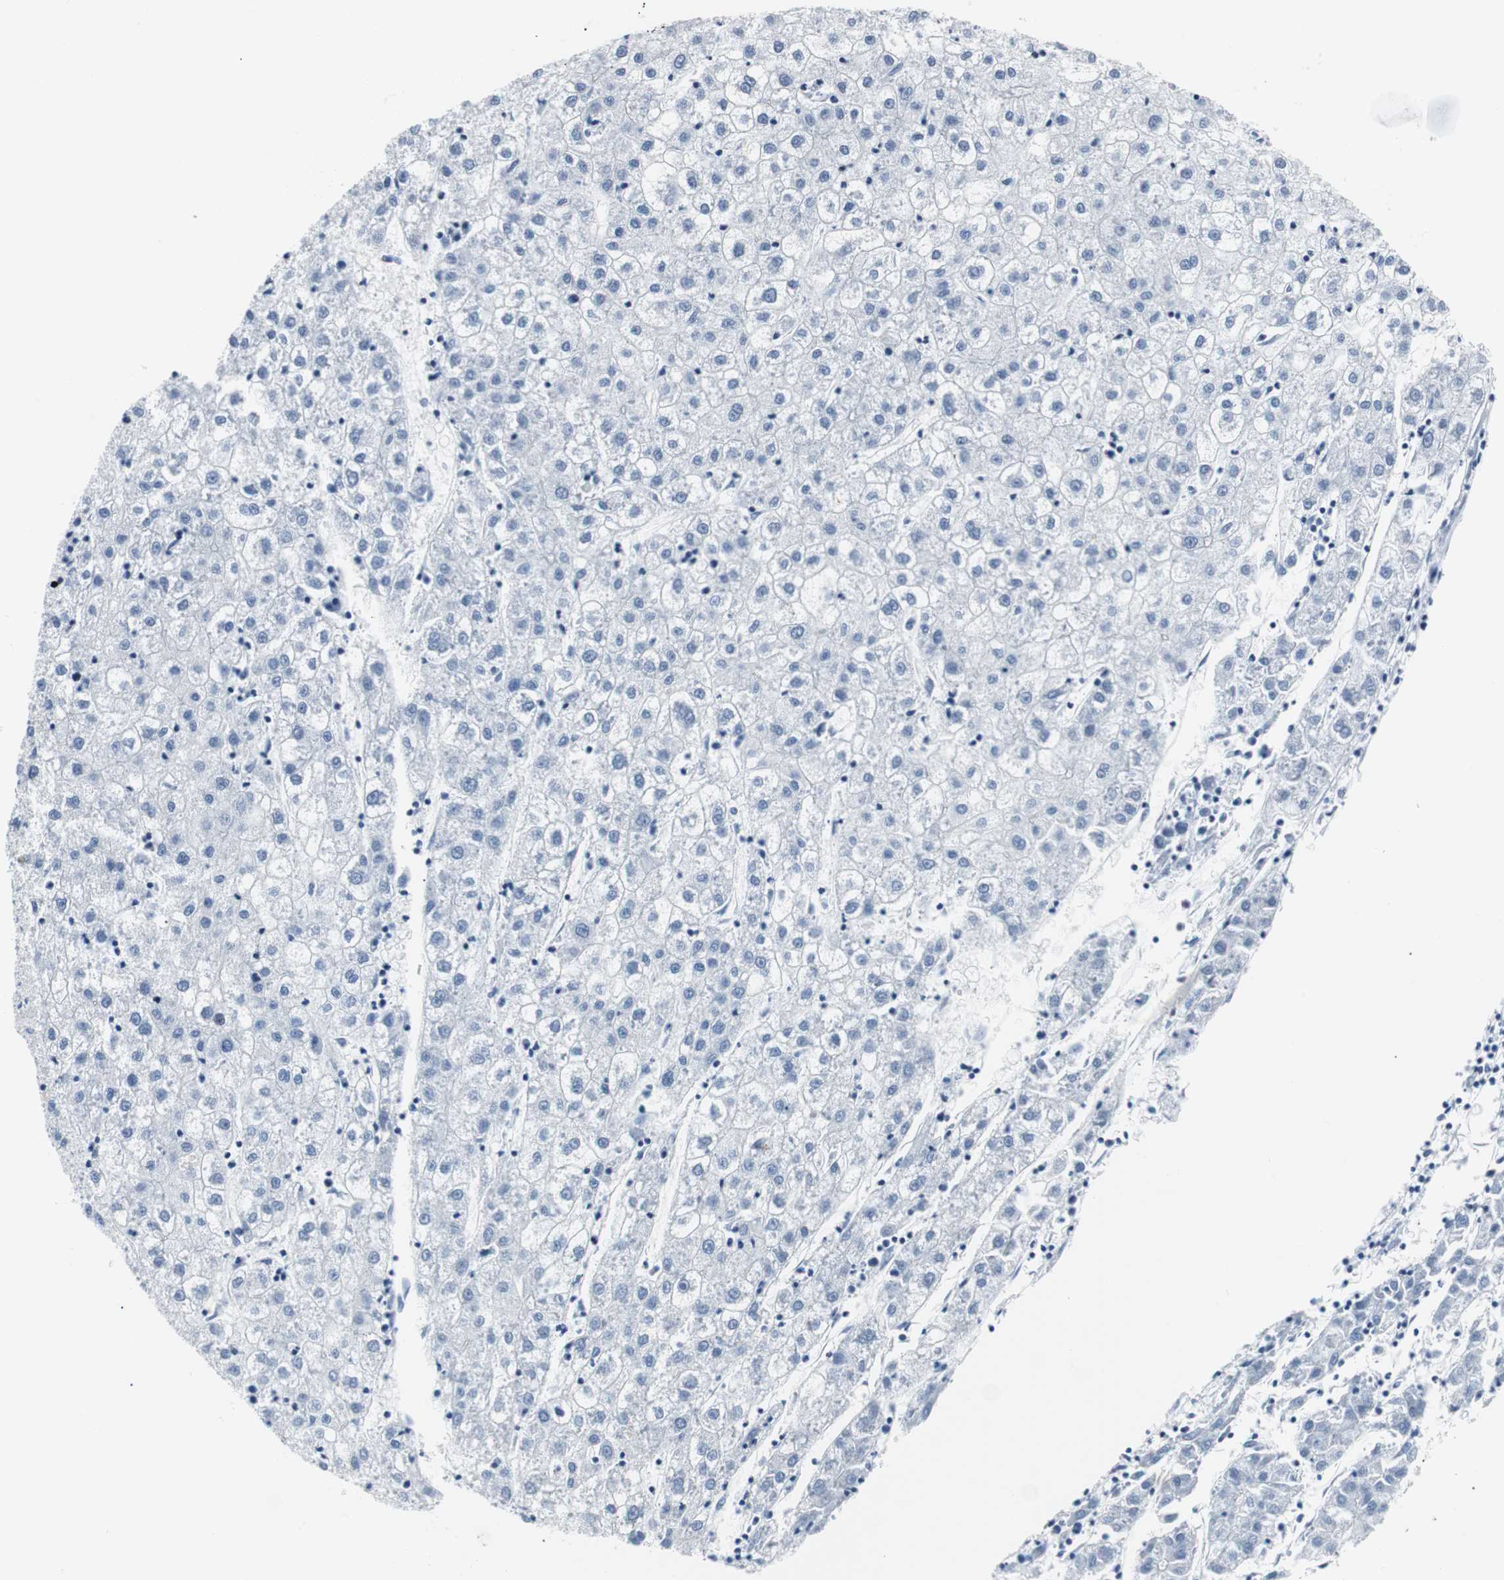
{"staining": {"intensity": "negative", "quantity": "none", "location": "none"}, "tissue": "liver cancer", "cell_type": "Tumor cells", "image_type": "cancer", "snomed": [{"axis": "morphology", "description": "Carcinoma, Hepatocellular, NOS"}, {"axis": "topography", "description": "Liver"}], "caption": "DAB immunohistochemical staining of liver hepatocellular carcinoma displays no significant staining in tumor cells.", "gene": "GAP43", "patient": {"sex": "male", "age": 72}}